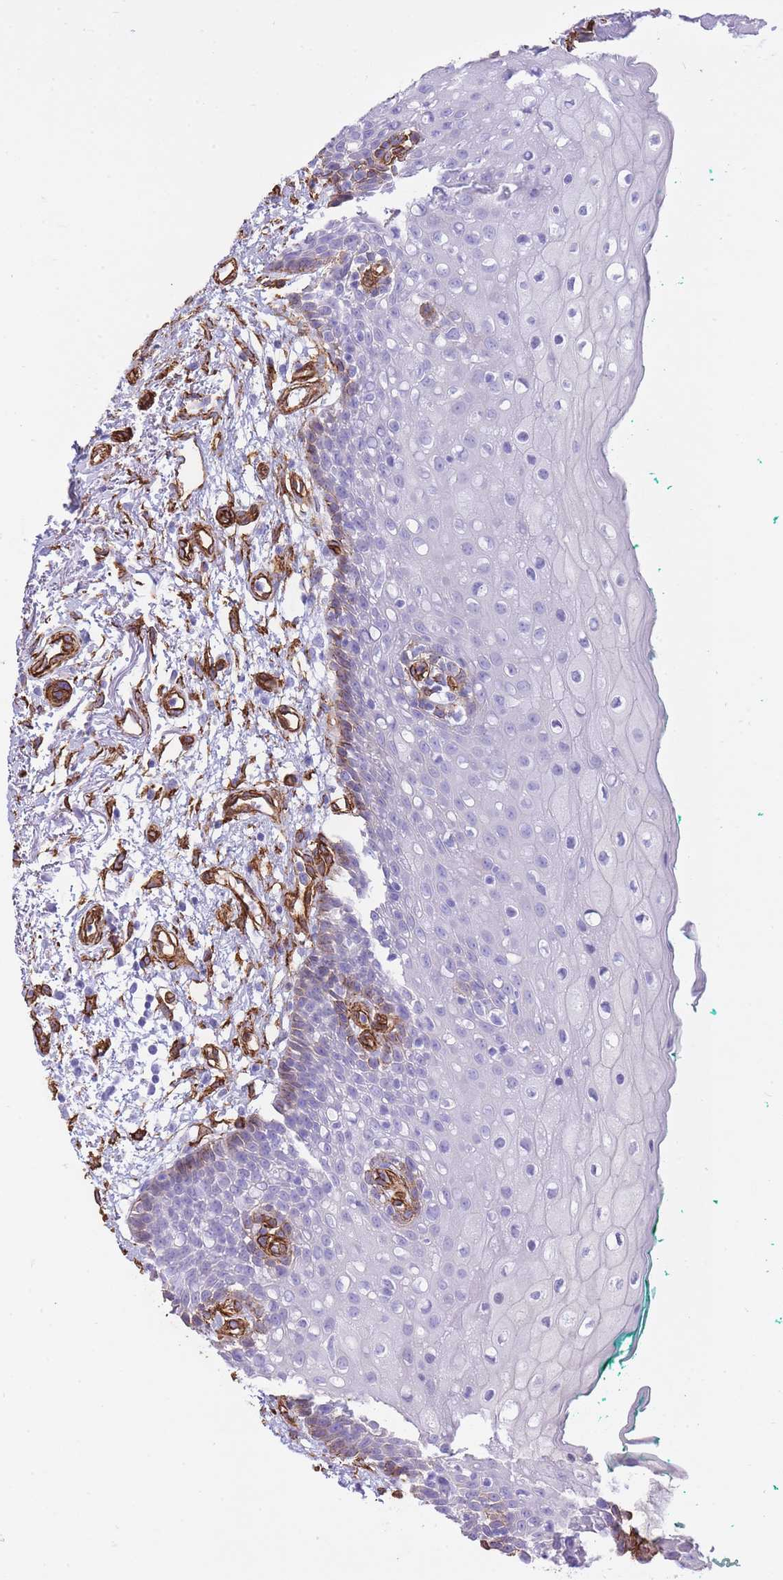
{"staining": {"intensity": "strong", "quantity": "<25%", "location": "cytoplasmic/membranous"}, "tissue": "oral mucosa", "cell_type": "Squamous epithelial cells", "image_type": "normal", "snomed": [{"axis": "morphology", "description": "Normal tissue, NOS"}, {"axis": "morphology", "description": "Squamous cell carcinoma, NOS"}, {"axis": "topography", "description": "Oral tissue"}, {"axis": "topography", "description": "Tounge, NOS"}, {"axis": "topography", "description": "Head-Neck"}], "caption": "Immunohistochemistry (IHC) histopathology image of normal human oral mucosa stained for a protein (brown), which shows medium levels of strong cytoplasmic/membranous staining in approximately <25% of squamous epithelial cells.", "gene": "CAVIN1", "patient": {"sex": "male", "age": 79}}